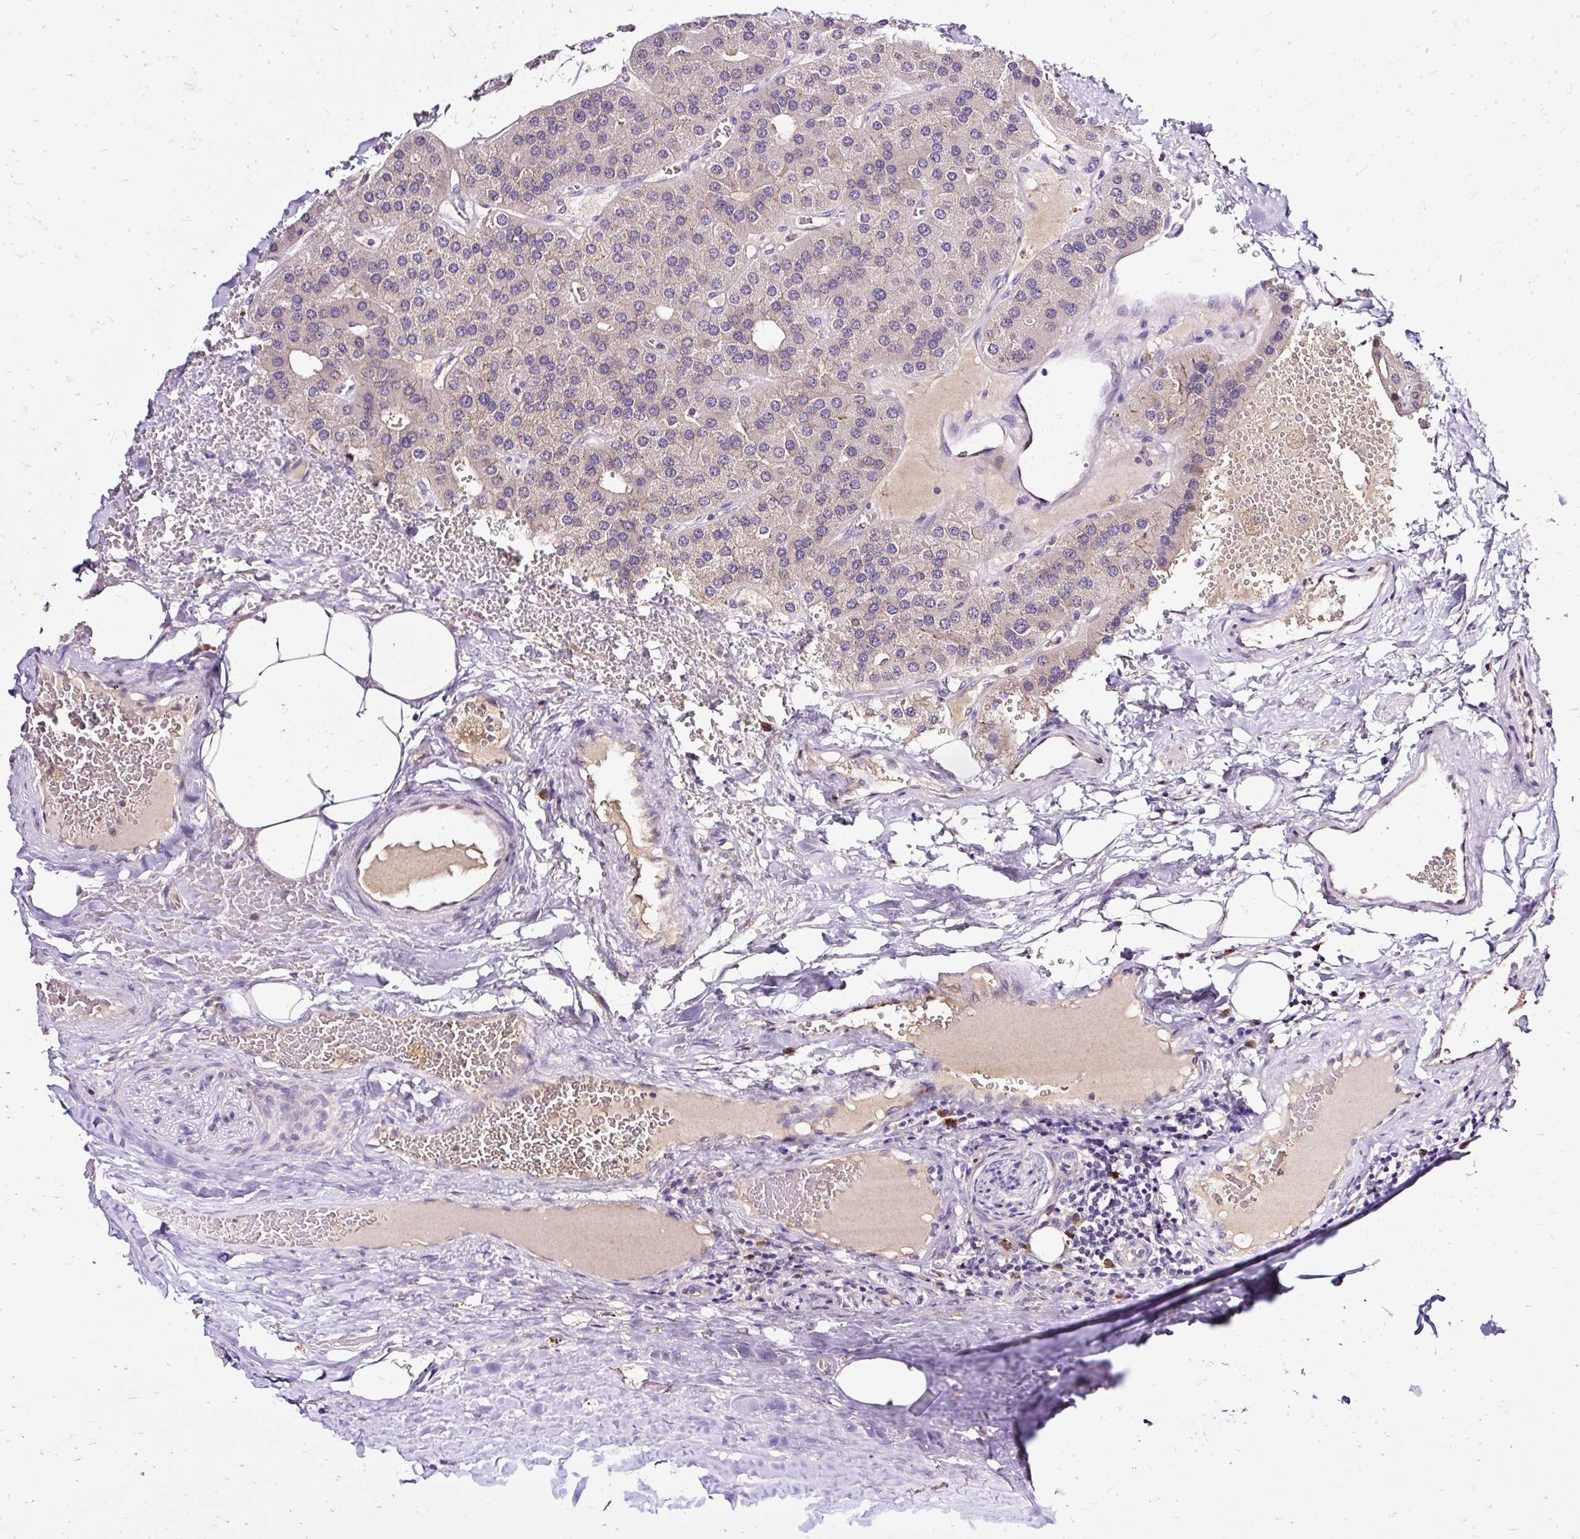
{"staining": {"intensity": "negative", "quantity": "none", "location": "none"}, "tissue": "parathyroid gland", "cell_type": "Glandular cells", "image_type": "normal", "snomed": [{"axis": "morphology", "description": "Normal tissue, NOS"}, {"axis": "morphology", "description": "Adenoma, NOS"}, {"axis": "topography", "description": "Parathyroid gland"}], "caption": "Immunohistochemical staining of unremarkable human parathyroid gland exhibits no significant staining in glandular cells.", "gene": "SEC63", "patient": {"sex": "female", "age": 86}}